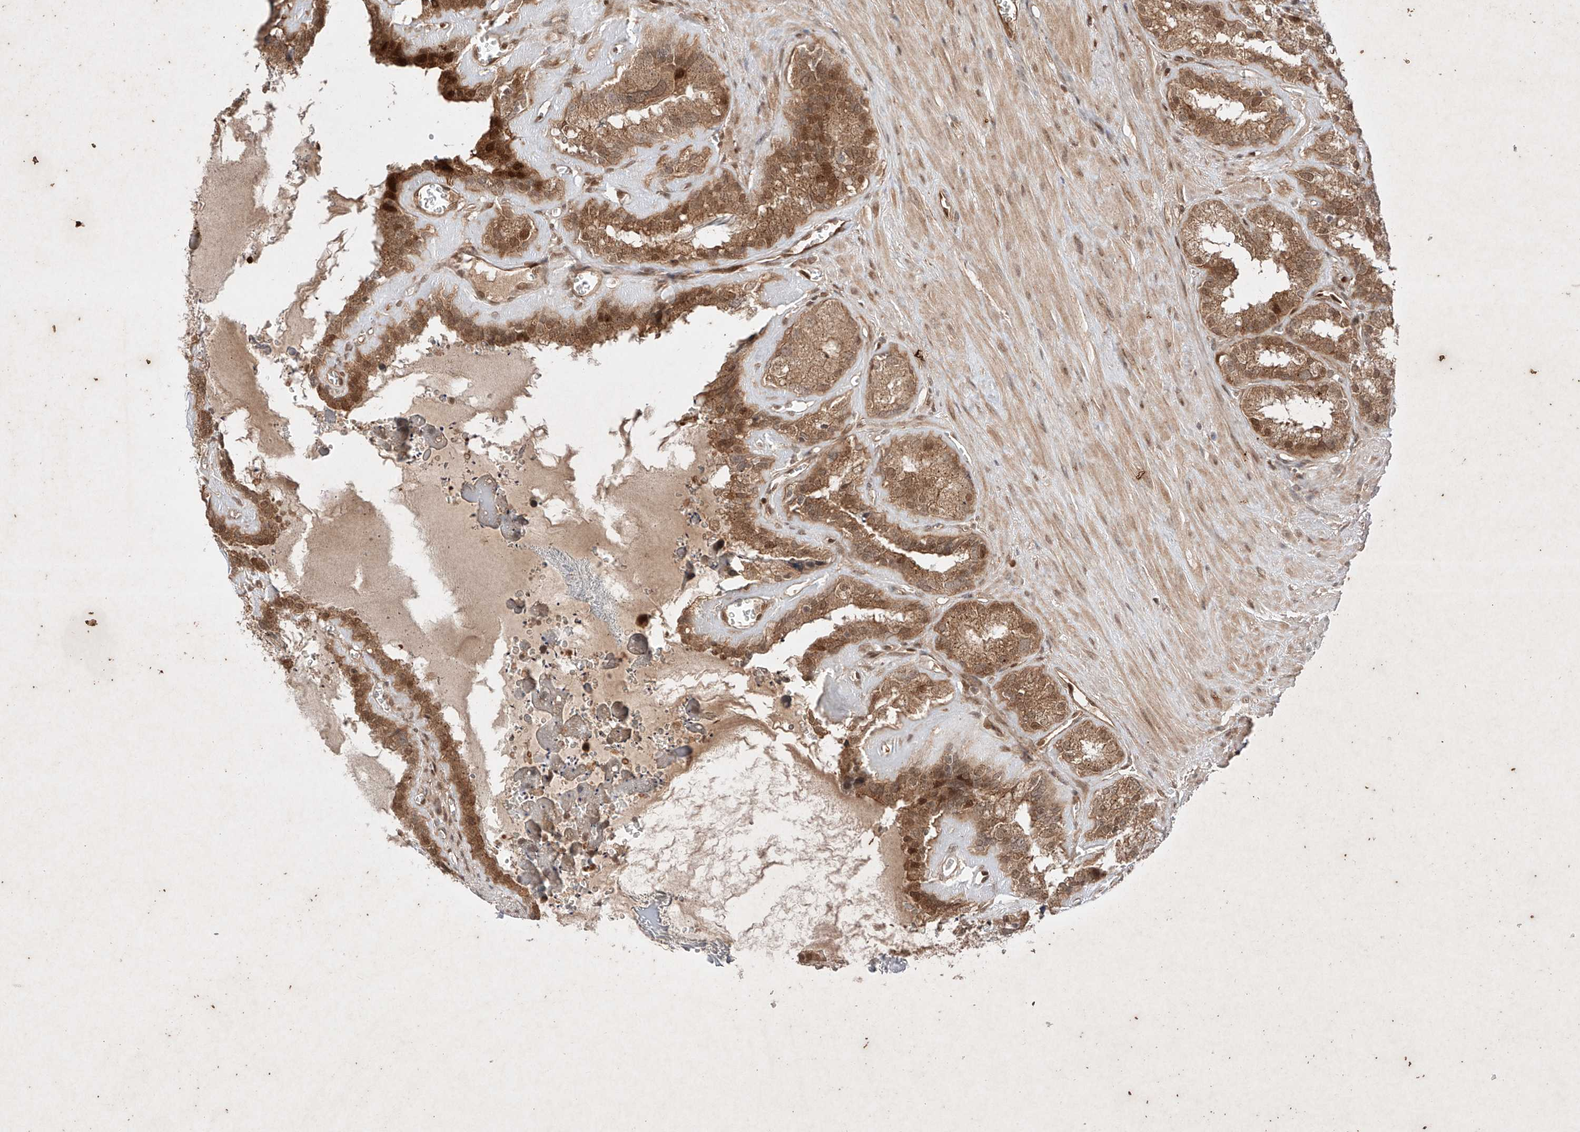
{"staining": {"intensity": "moderate", "quantity": ">75%", "location": "cytoplasmic/membranous,nuclear"}, "tissue": "seminal vesicle", "cell_type": "Glandular cells", "image_type": "normal", "snomed": [{"axis": "morphology", "description": "Normal tissue, NOS"}, {"axis": "topography", "description": "Prostate"}, {"axis": "topography", "description": "Seminal veicle"}], "caption": "An IHC photomicrograph of unremarkable tissue is shown. Protein staining in brown labels moderate cytoplasmic/membranous,nuclear positivity in seminal vesicle within glandular cells. The staining is performed using DAB (3,3'-diaminobenzidine) brown chromogen to label protein expression. The nuclei are counter-stained blue using hematoxylin.", "gene": "RNF31", "patient": {"sex": "male", "age": 59}}